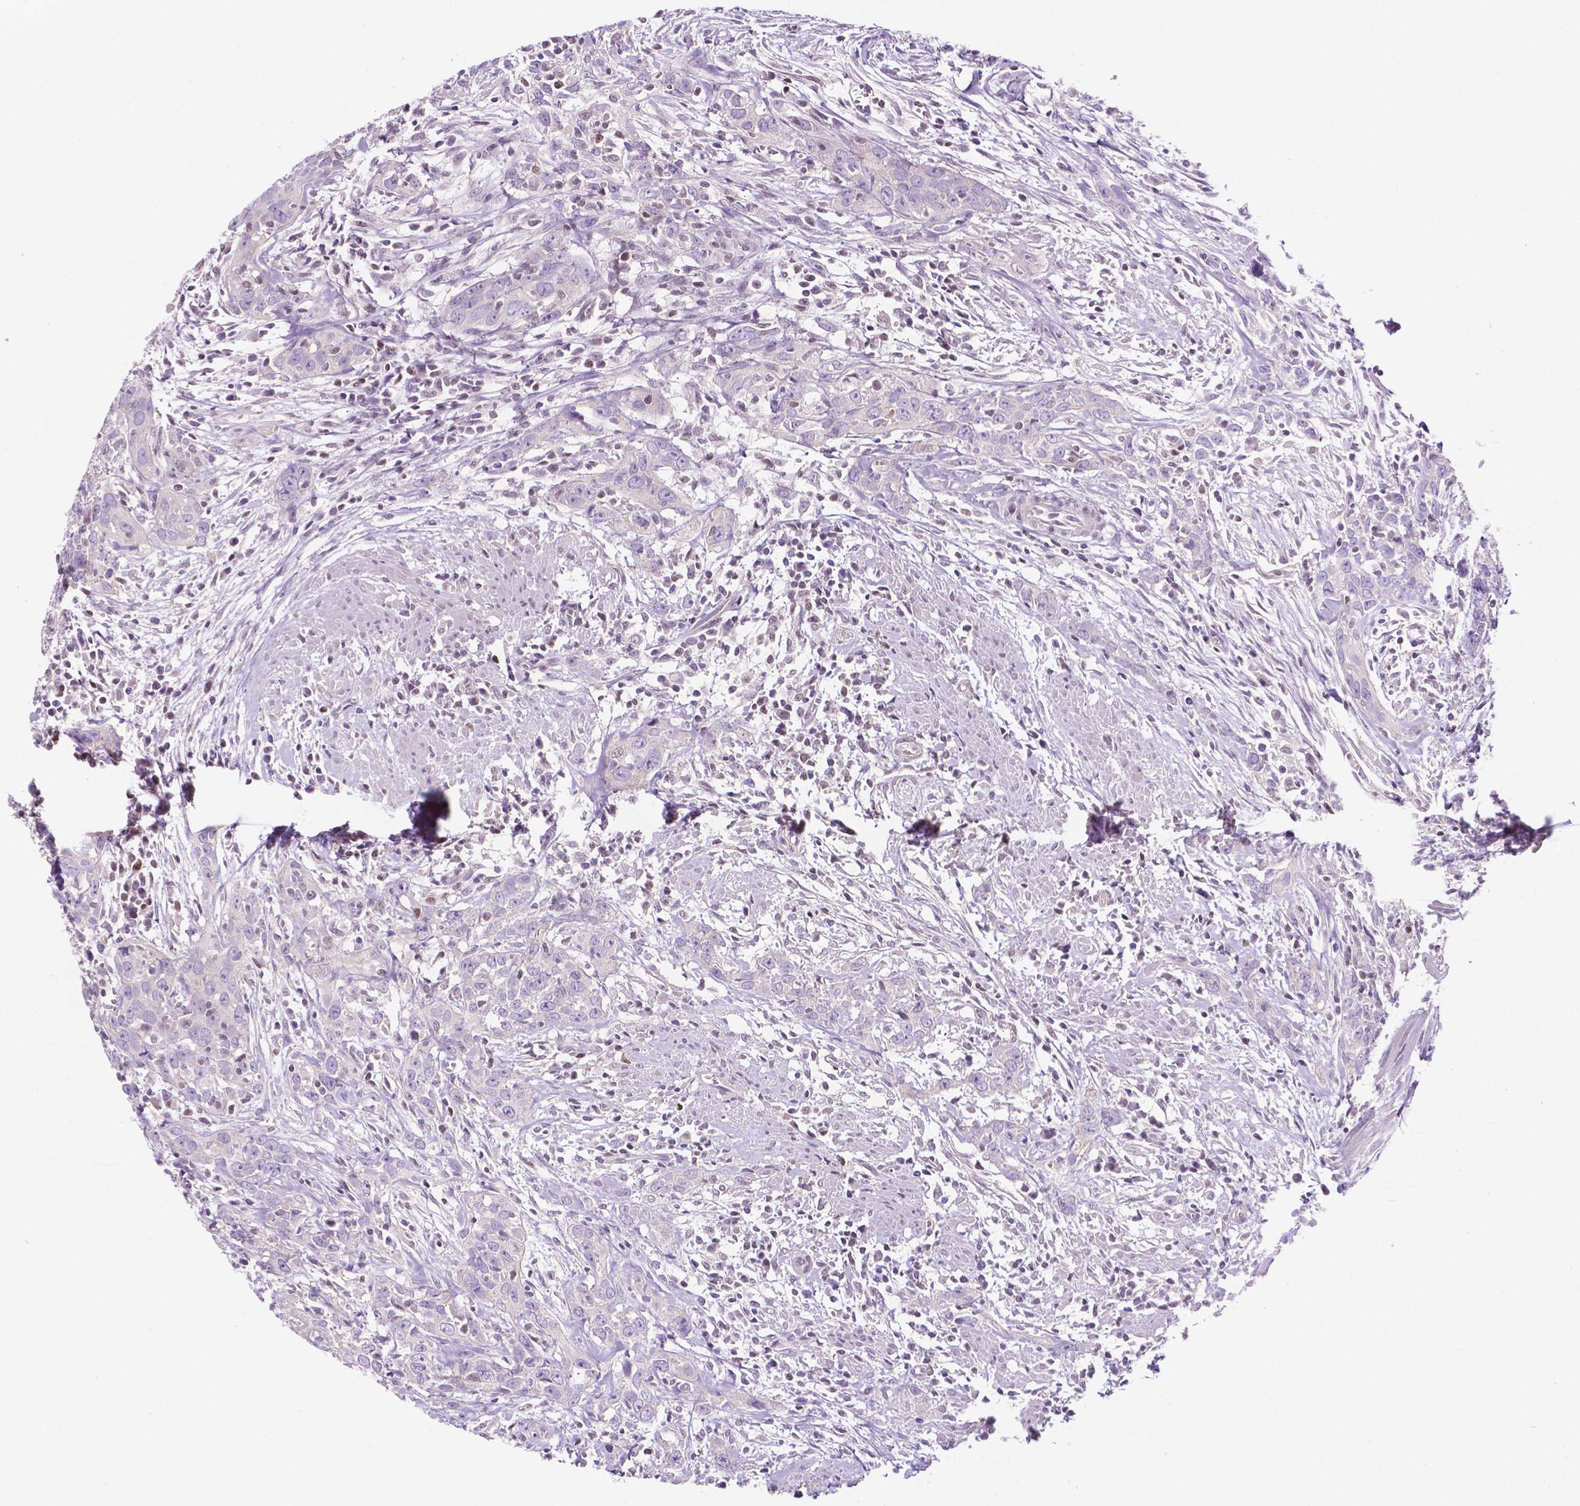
{"staining": {"intensity": "negative", "quantity": "none", "location": "none"}, "tissue": "urothelial cancer", "cell_type": "Tumor cells", "image_type": "cancer", "snomed": [{"axis": "morphology", "description": "Urothelial carcinoma, High grade"}, {"axis": "topography", "description": "Urinary bladder"}], "caption": "Tumor cells show no significant protein positivity in urothelial cancer.", "gene": "FAM50B", "patient": {"sex": "male", "age": 83}}